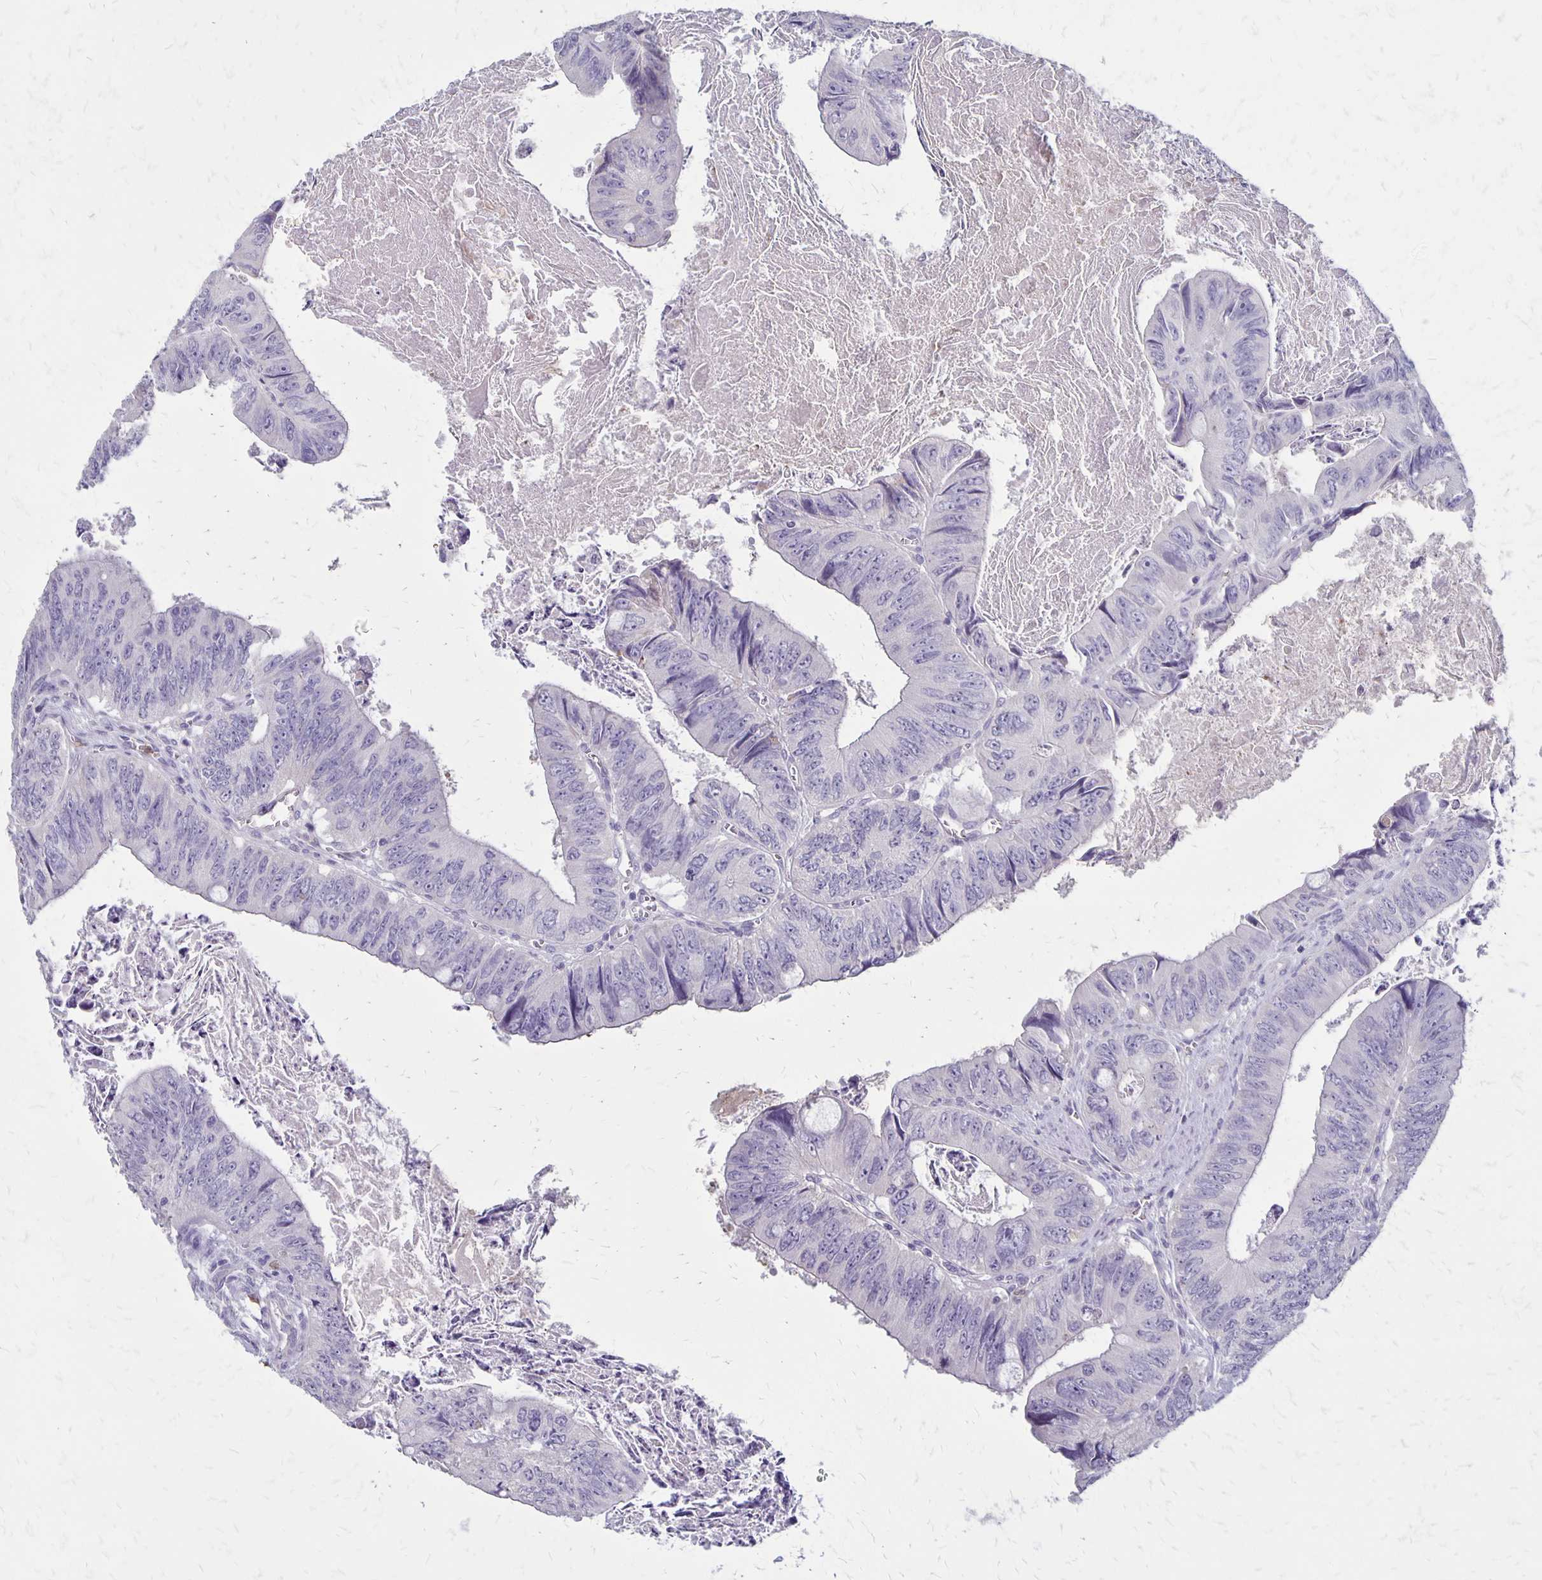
{"staining": {"intensity": "negative", "quantity": "none", "location": "none"}, "tissue": "colorectal cancer", "cell_type": "Tumor cells", "image_type": "cancer", "snomed": [{"axis": "morphology", "description": "Adenocarcinoma, NOS"}, {"axis": "topography", "description": "Colon"}], "caption": "Histopathology image shows no significant protein staining in tumor cells of colorectal cancer (adenocarcinoma).", "gene": "SEPTIN5", "patient": {"sex": "female", "age": 84}}